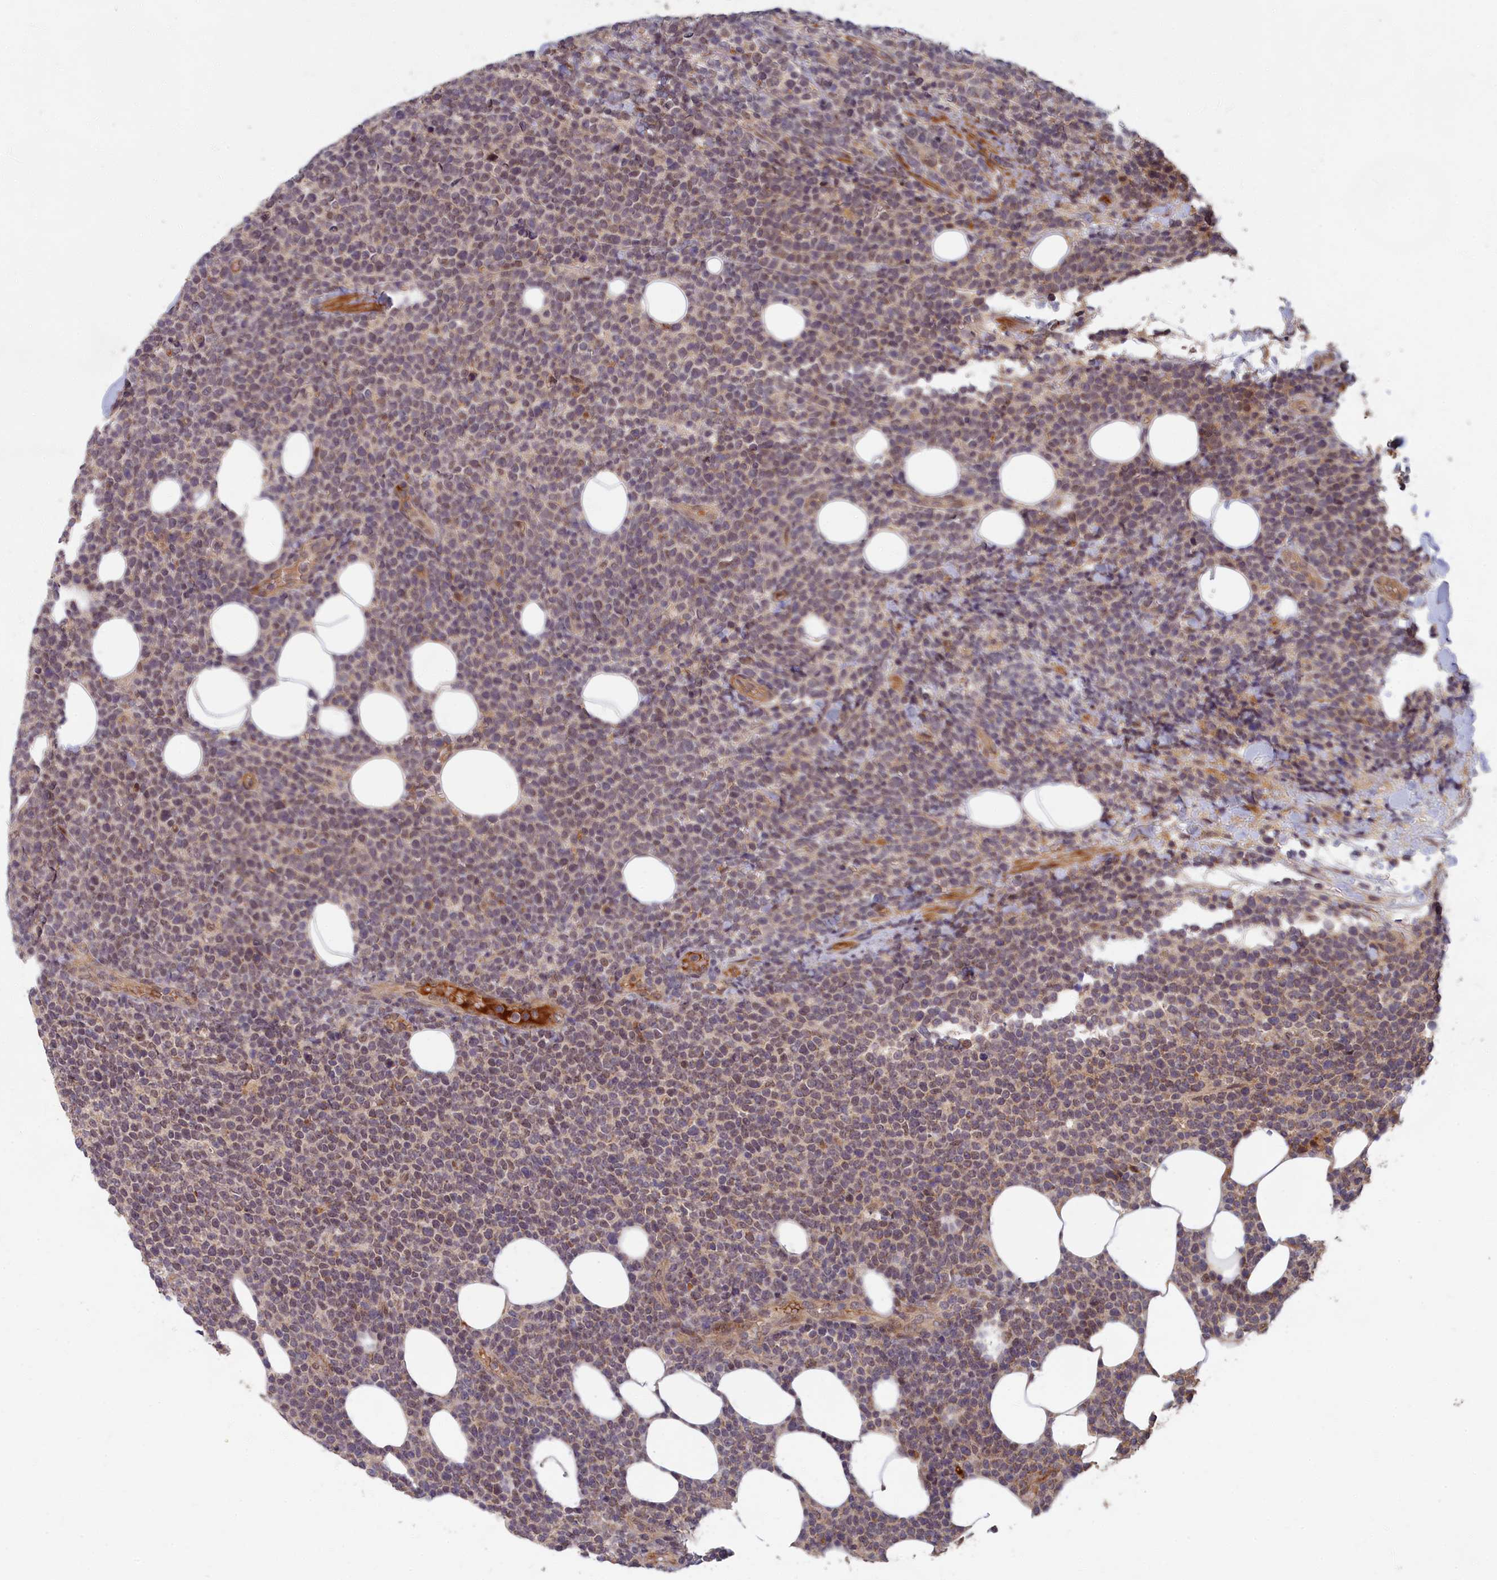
{"staining": {"intensity": "weak", "quantity": "<25%", "location": "nuclear"}, "tissue": "lymphoma", "cell_type": "Tumor cells", "image_type": "cancer", "snomed": [{"axis": "morphology", "description": "Malignant lymphoma, non-Hodgkin's type, High grade"}, {"axis": "topography", "description": "Lymph node"}], "caption": "An immunohistochemistry micrograph of malignant lymphoma, non-Hodgkin's type (high-grade) is shown. There is no staining in tumor cells of malignant lymphoma, non-Hodgkin's type (high-grade).", "gene": "EARS2", "patient": {"sex": "male", "age": 61}}